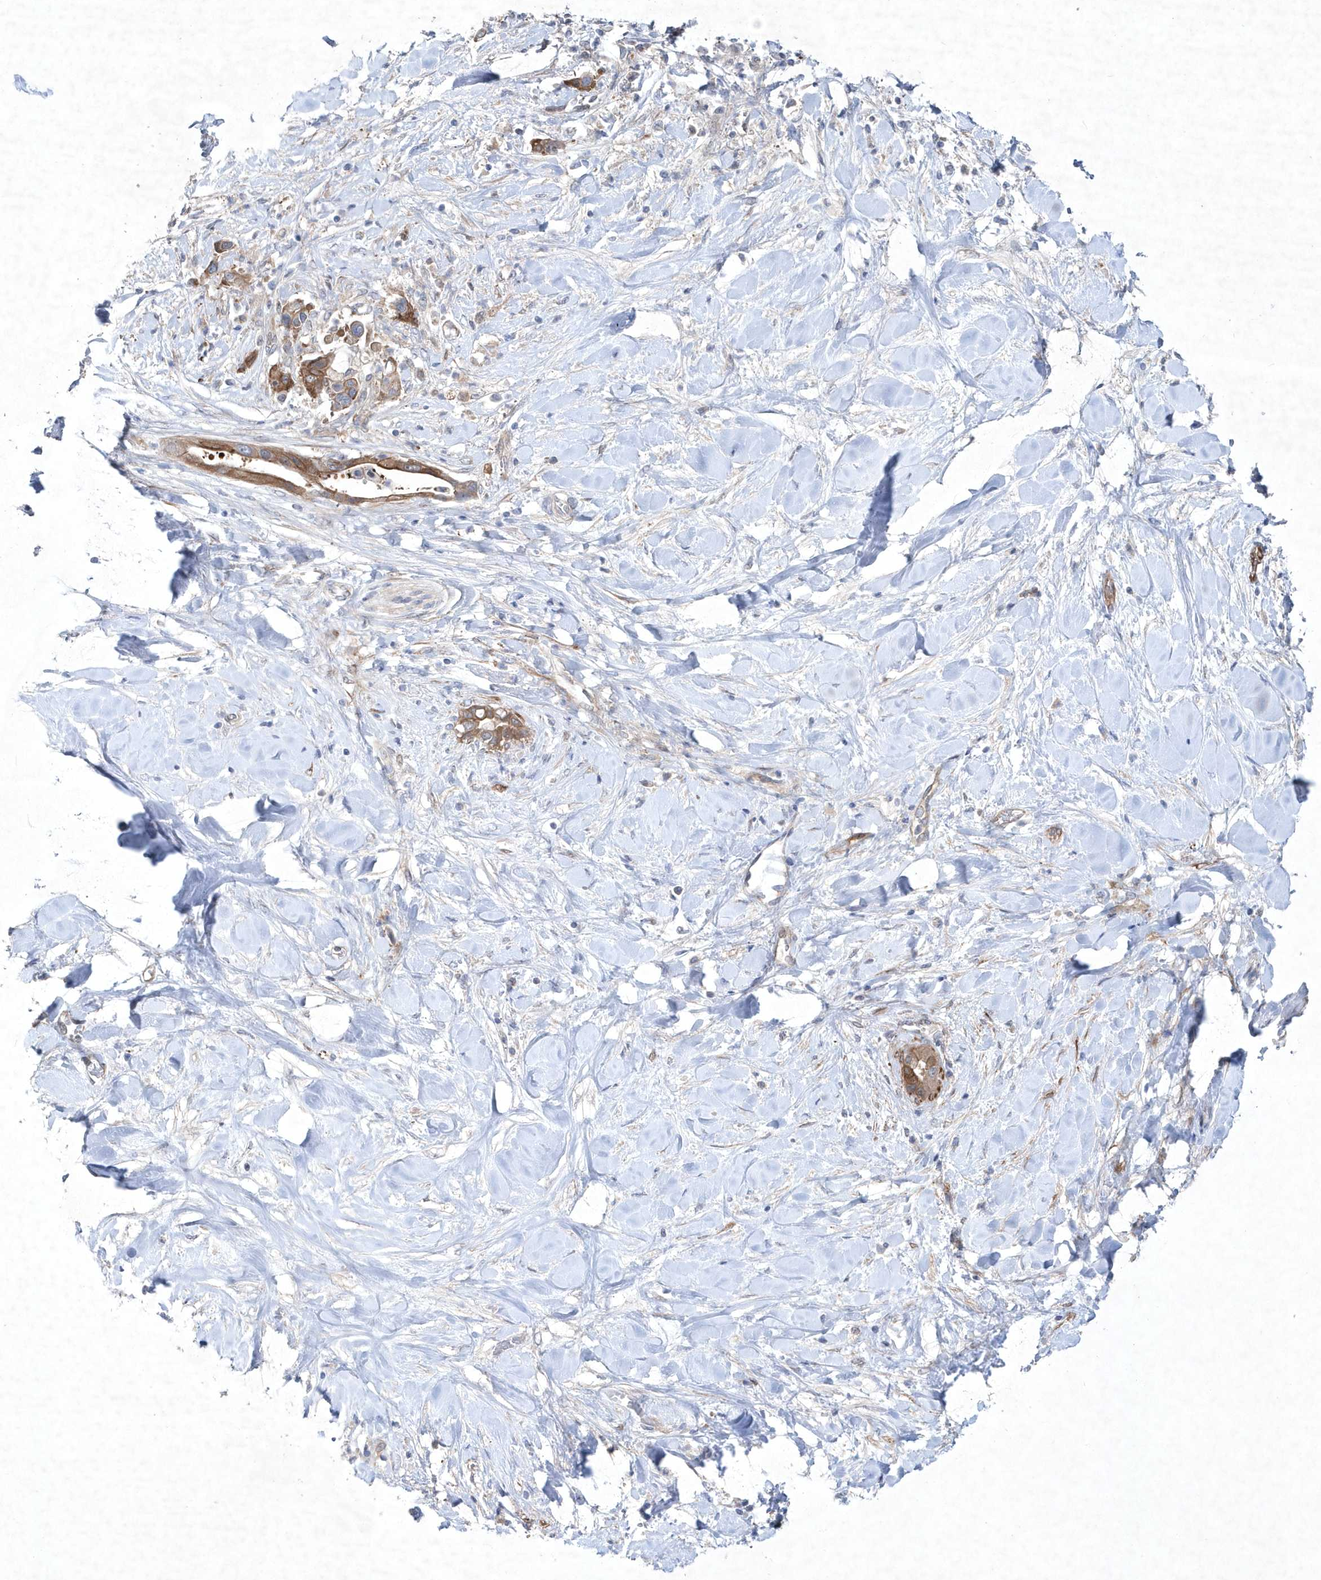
{"staining": {"intensity": "moderate", "quantity": "25%-75%", "location": "cytoplasmic/membranous"}, "tissue": "liver cancer", "cell_type": "Tumor cells", "image_type": "cancer", "snomed": [{"axis": "morphology", "description": "Cholangiocarcinoma"}, {"axis": "topography", "description": "Liver"}], "caption": "Protein expression analysis of human cholangiocarcinoma (liver) reveals moderate cytoplasmic/membranous staining in approximately 25%-75% of tumor cells.", "gene": "DSPP", "patient": {"sex": "female", "age": 54}}